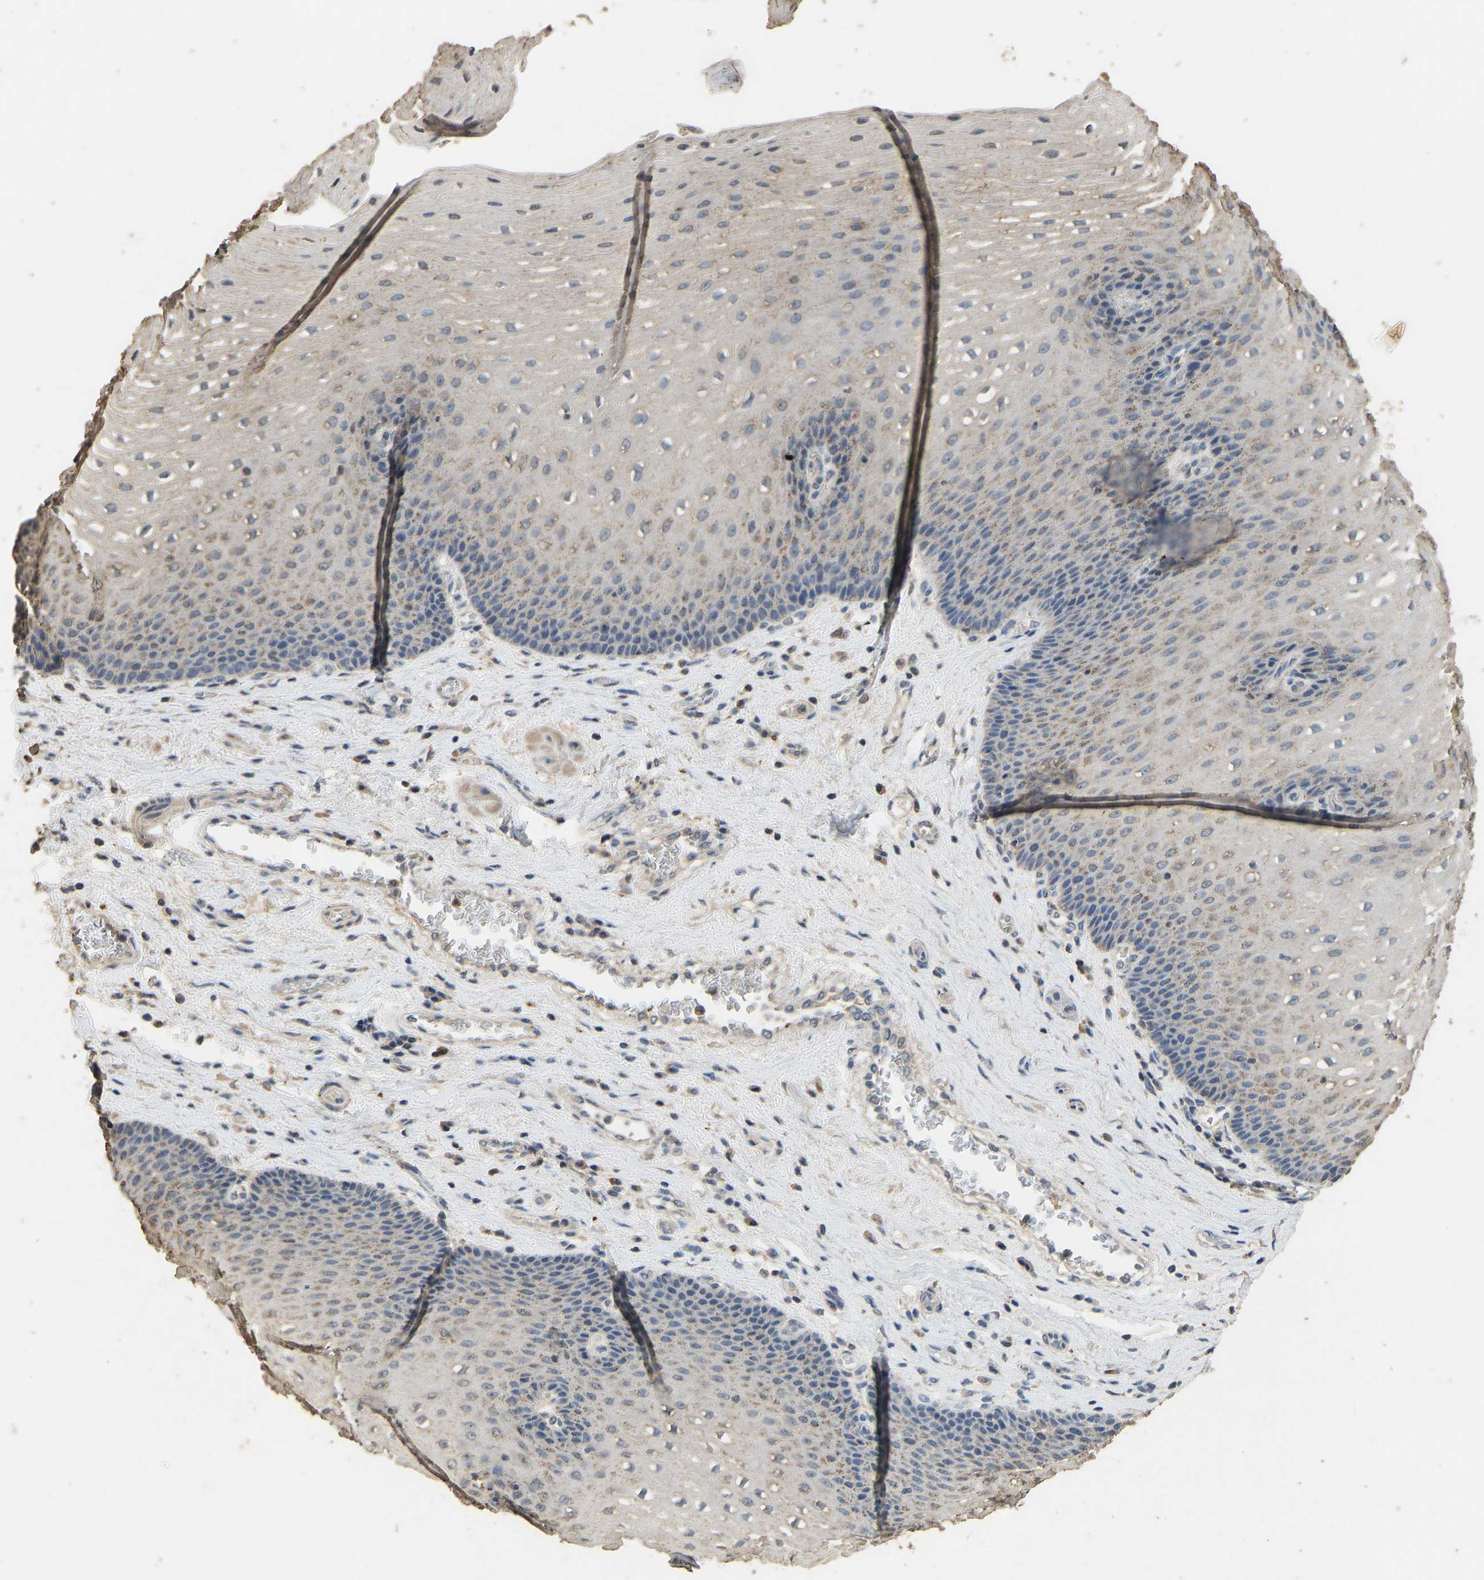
{"staining": {"intensity": "negative", "quantity": "none", "location": "none"}, "tissue": "esophagus", "cell_type": "Squamous epithelial cells", "image_type": "normal", "snomed": [{"axis": "morphology", "description": "Normal tissue, NOS"}, {"axis": "topography", "description": "Esophagus"}], "caption": "This is a histopathology image of IHC staining of normal esophagus, which shows no expression in squamous epithelial cells. The staining was performed using DAB (3,3'-diaminobenzidine) to visualize the protein expression in brown, while the nuclei were stained in blue with hematoxylin (Magnification: 20x).", "gene": "CIDEC", "patient": {"sex": "male", "age": 48}}